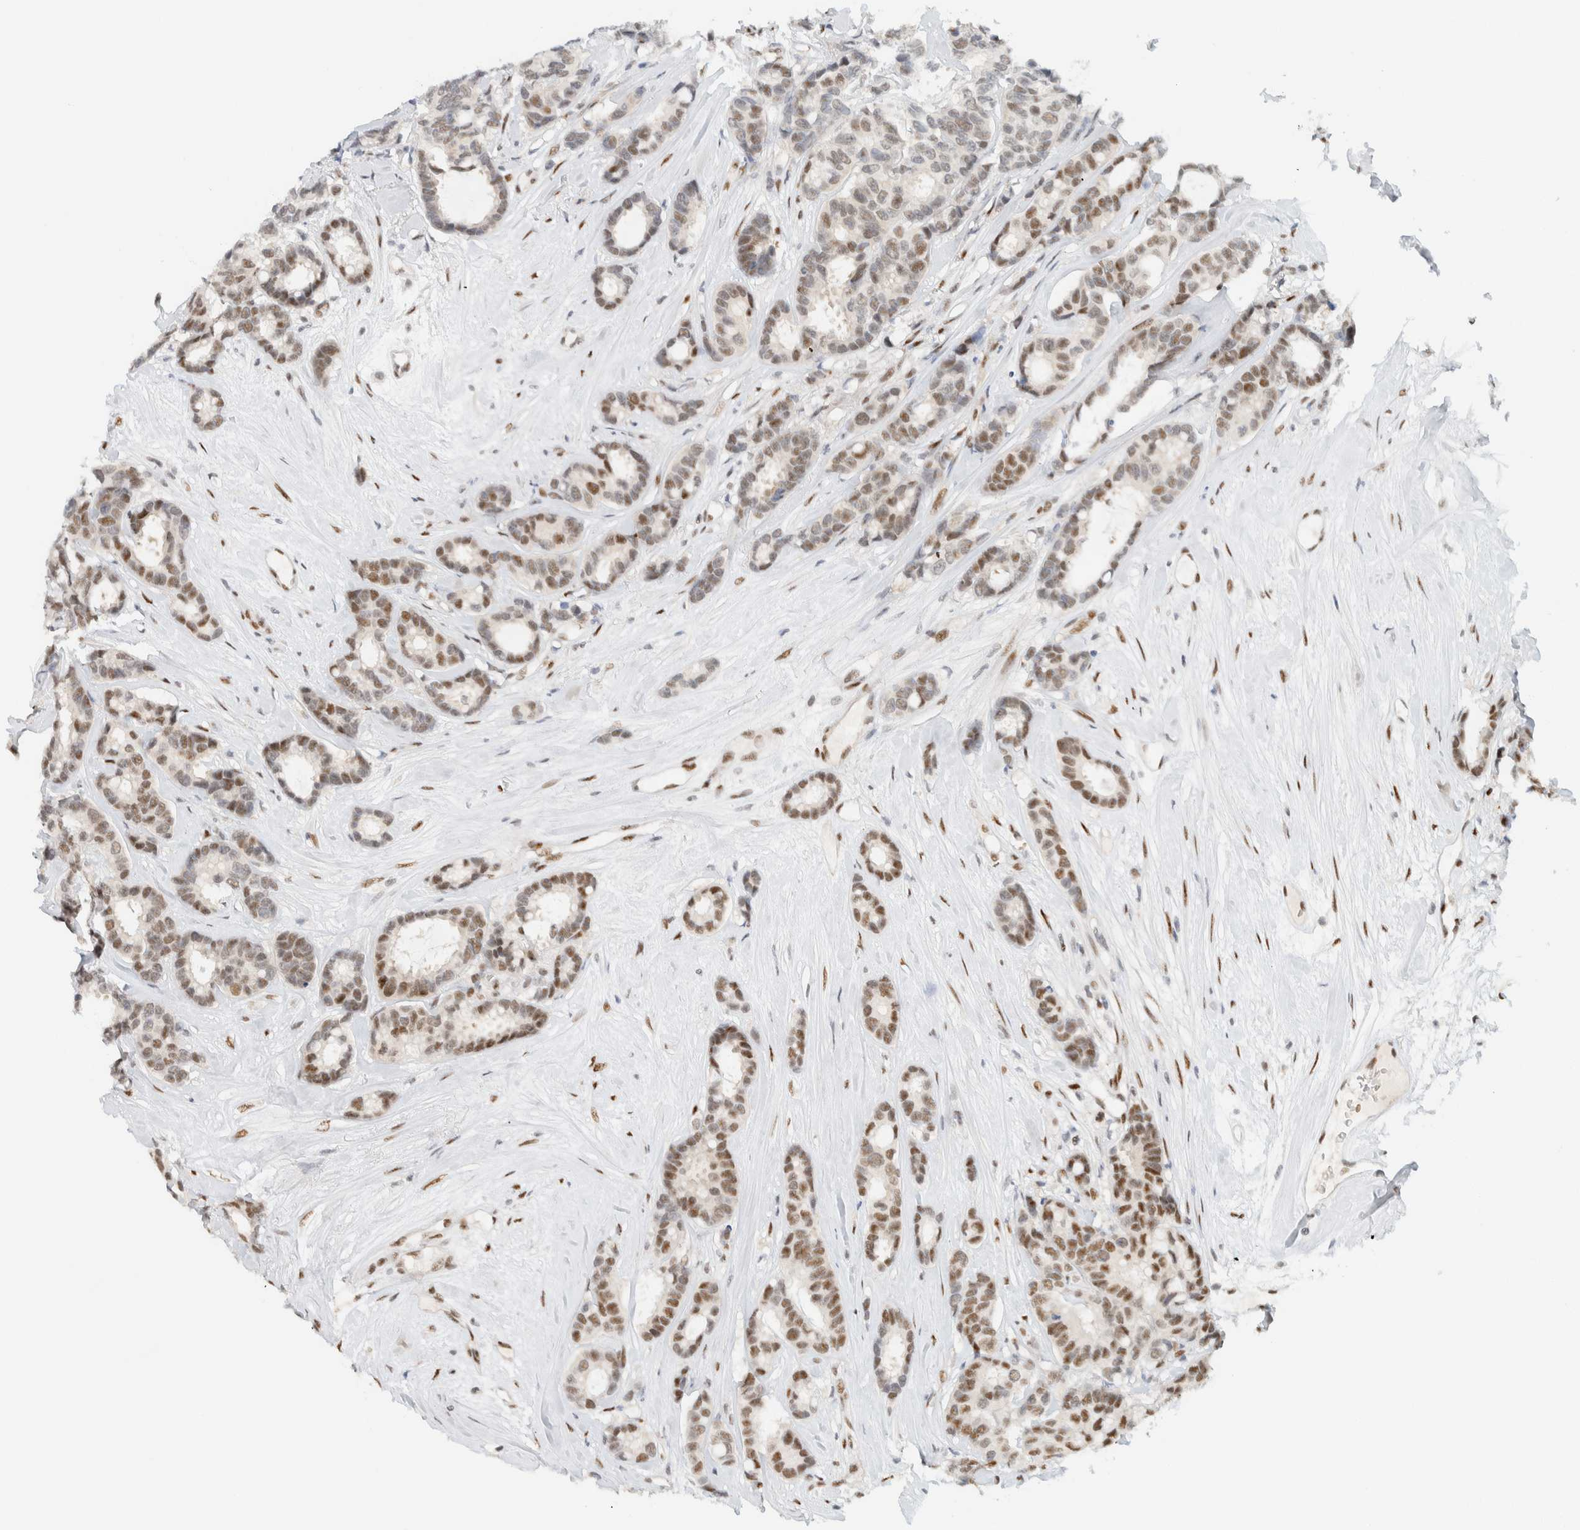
{"staining": {"intensity": "moderate", "quantity": "25%-75%", "location": "nuclear"}, "tissue": "breast cancer", "cell_type": "Tumor cells", "image_type": "cancer", "snomed": [{"axis": "morphology", "description": "Duct carcinoma"}, {"axis": "topography", "description": "Breast"}], "caption": "IHC photomicrograph of breast cancer stained for a protein (brown), which exhibits medium levels of moderate nuclear expression in approximately 25%-75% of tumor cells.", "gene": "ZNF683", "patient": {"sex": "female", "age": 87}}